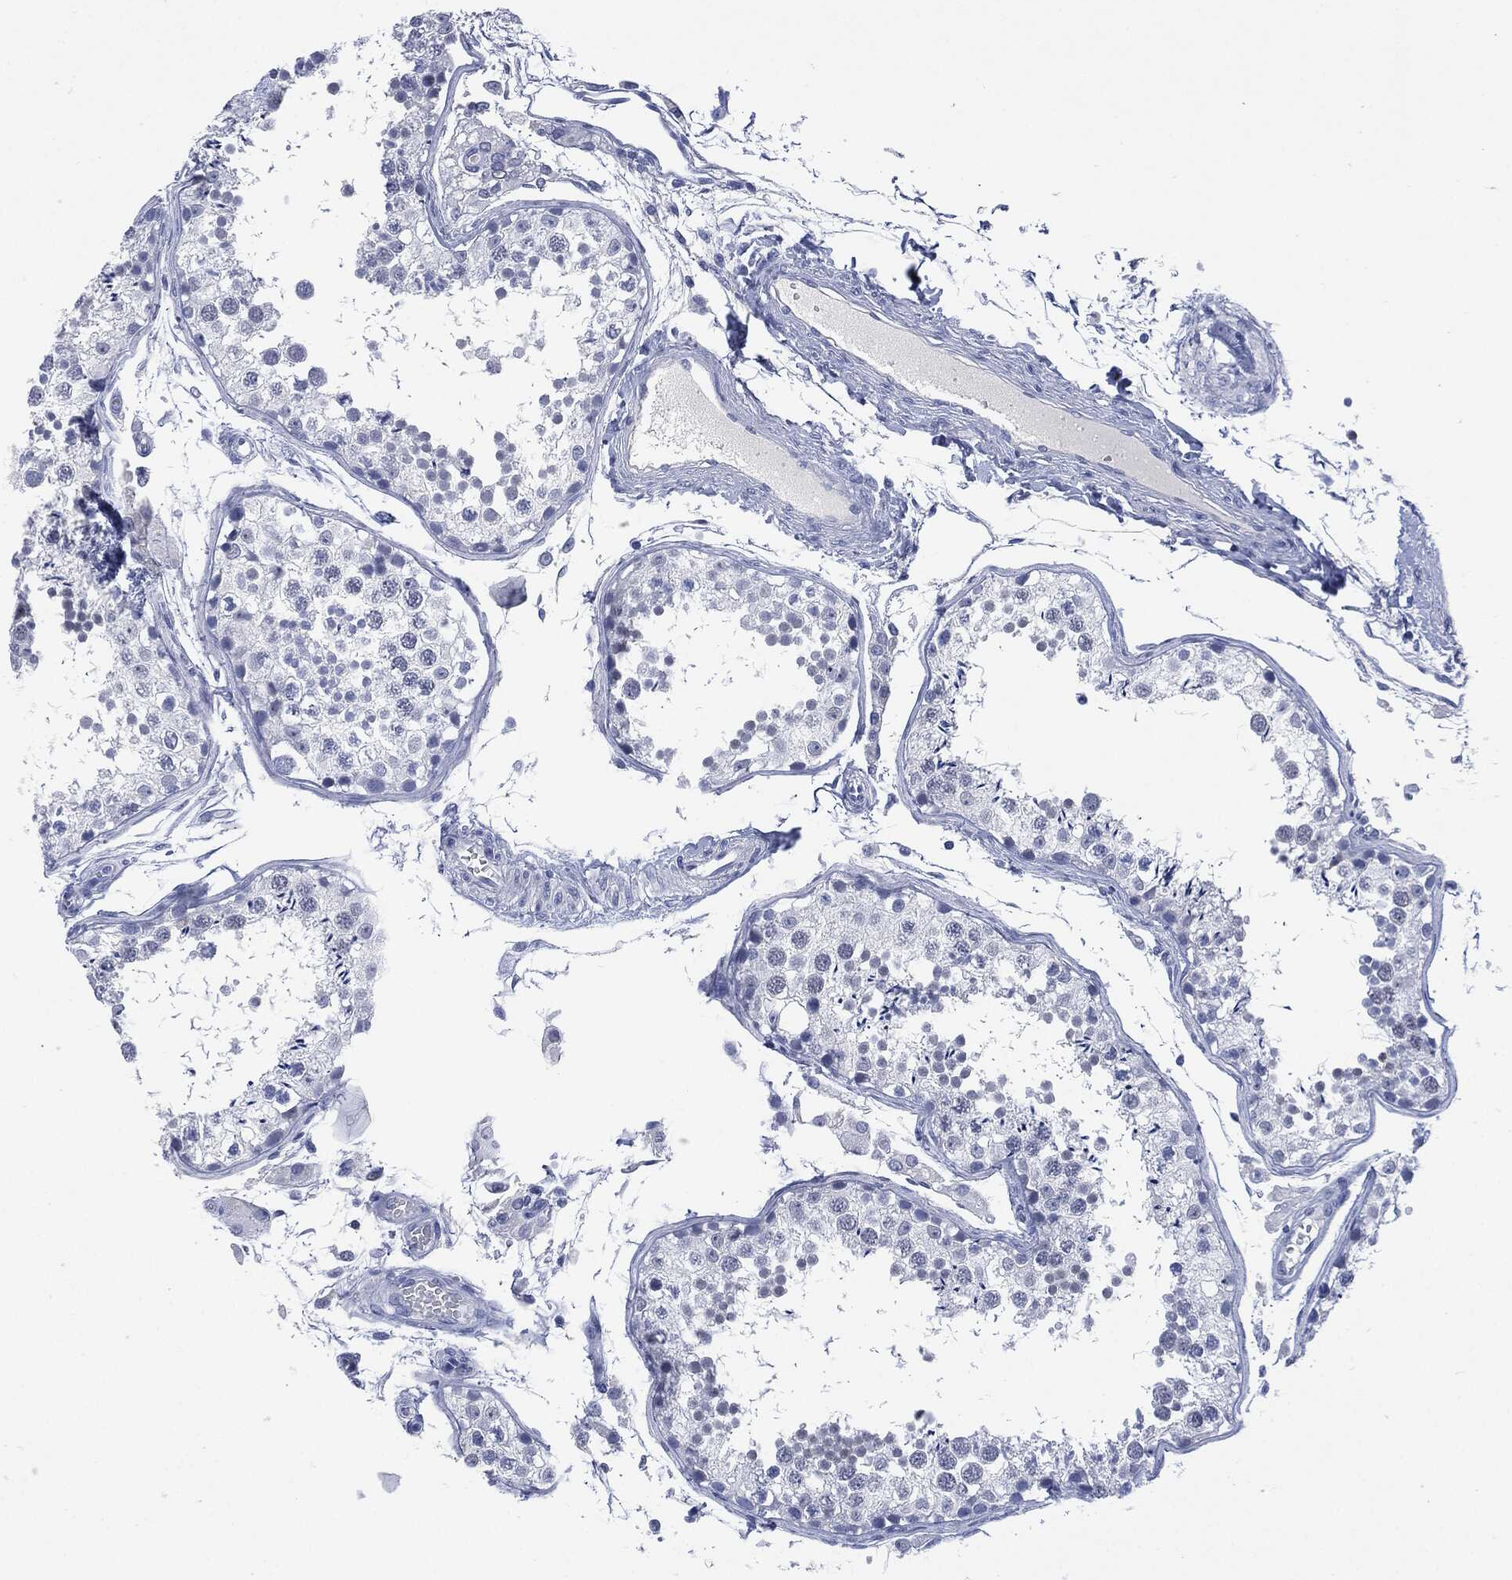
{"staining": {"intensity": "negative", "quantity": "none", "location": "none"}, "tissue": "testis", "cell_type": "Cells in seminiferous ducts", "image_type": "normal", "snomed": [{"axis": "morphology", "description": "Normal tissue, NOS"}, {"axis": "topography", "description": "Testis"}], "caption": "Cells in seminiferous ducts show no significant staining in unremarkable testis. (Immunohistochemistry, brightfield microscopy, high magnification).", "gene": "MUC16", "patient": {"sex": "male", "age": 29}}